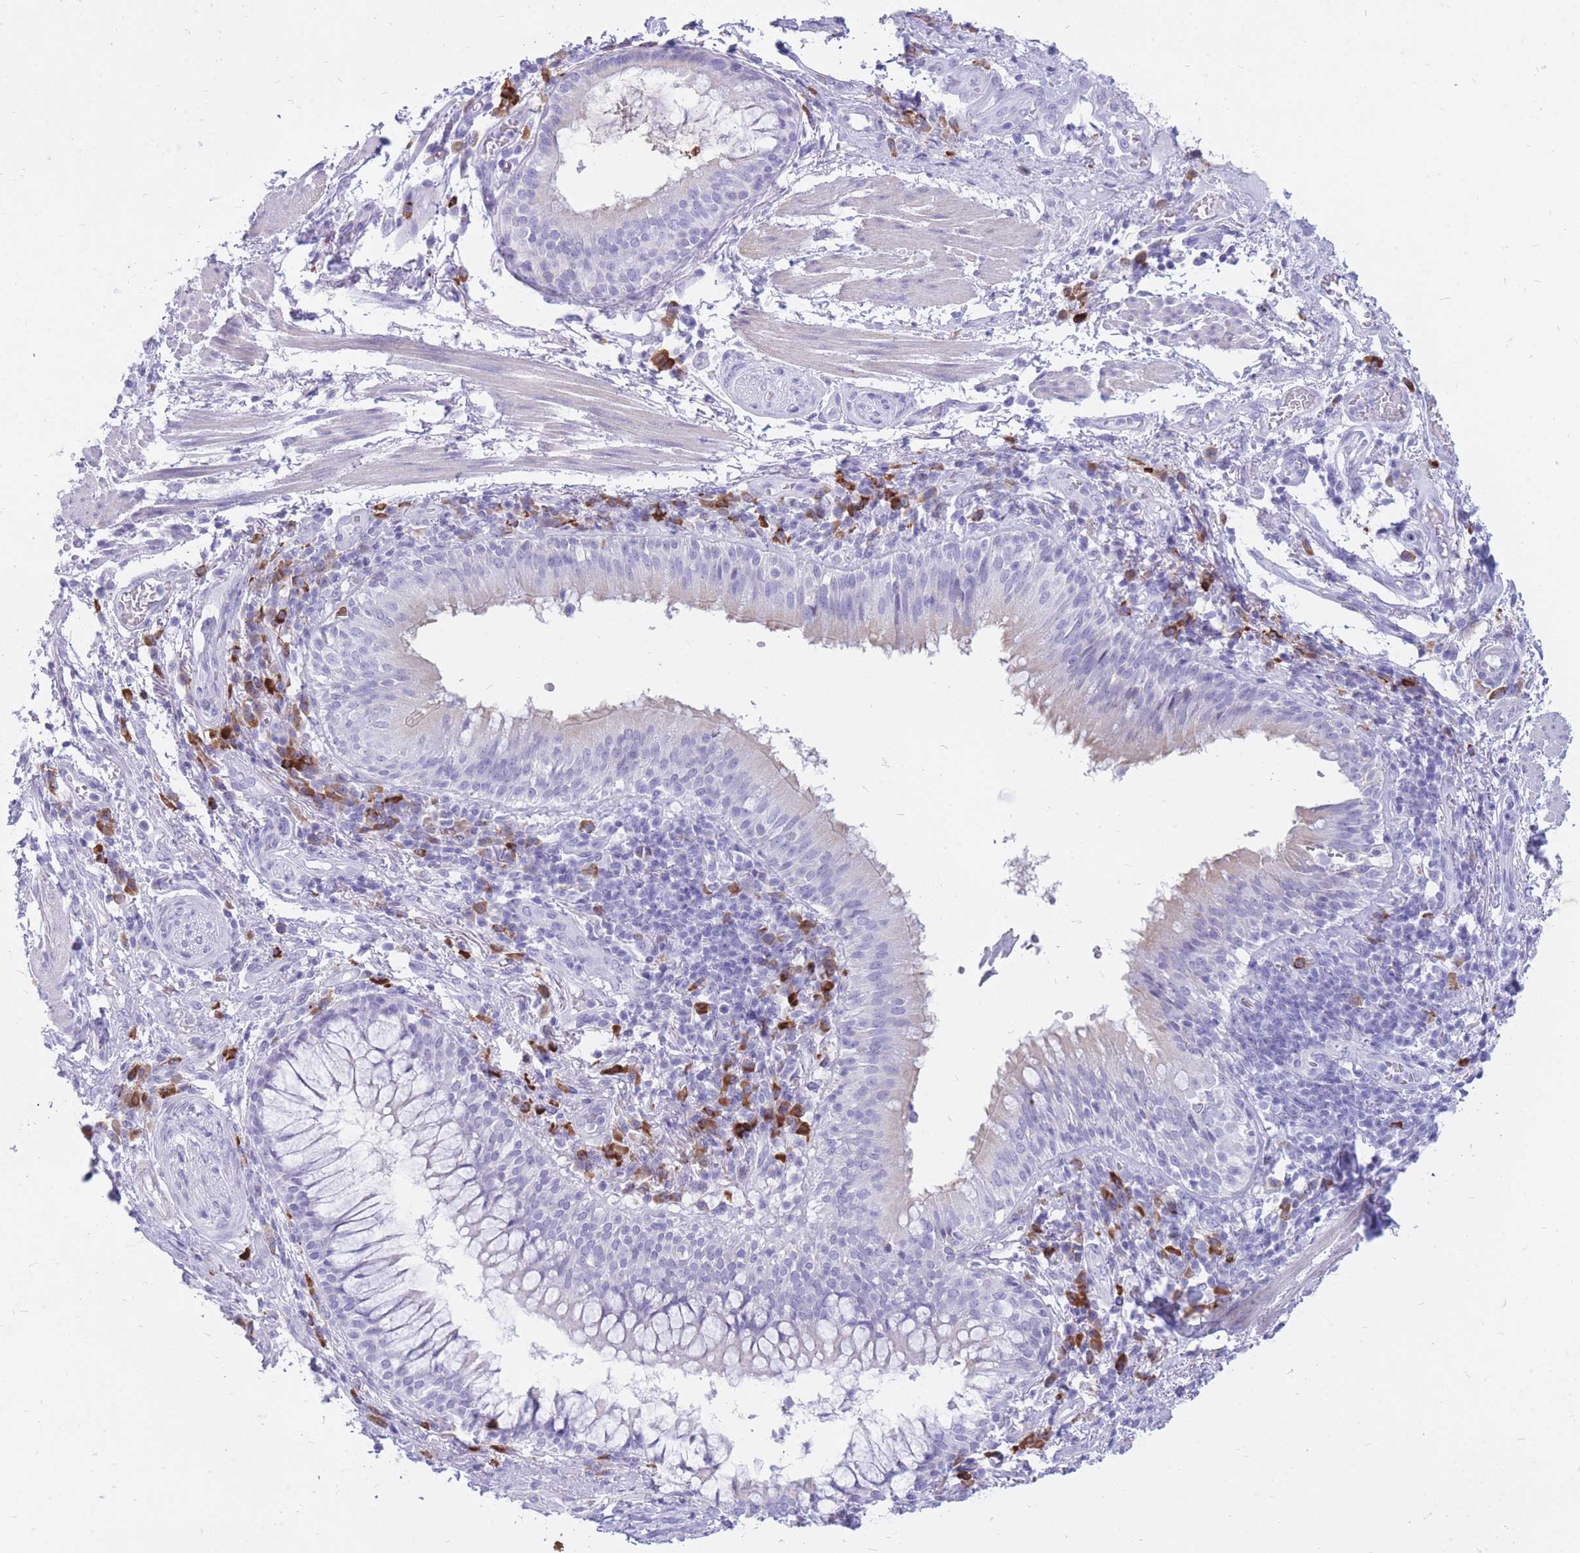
{"staining": {"intensity": "negative", "quantity": "none", "location": "none"}, "tissue": "soft tissue", "cell_type": "Chondrocytes", "image_type": "normal", "snomed": [{"axis": "morphology", "description": "Normal tissue, NOS"}, {"axis": "topography", "description": "Cartilage tissue"}, {"axis": "topography", "description": "Bronchus"}], "caption": "Protein analysis of benign soft tissue exhibits no significant positivity in chondrocytes.", "gene": "ZFP37", "patient": {"sex": "male", "age": 56}}